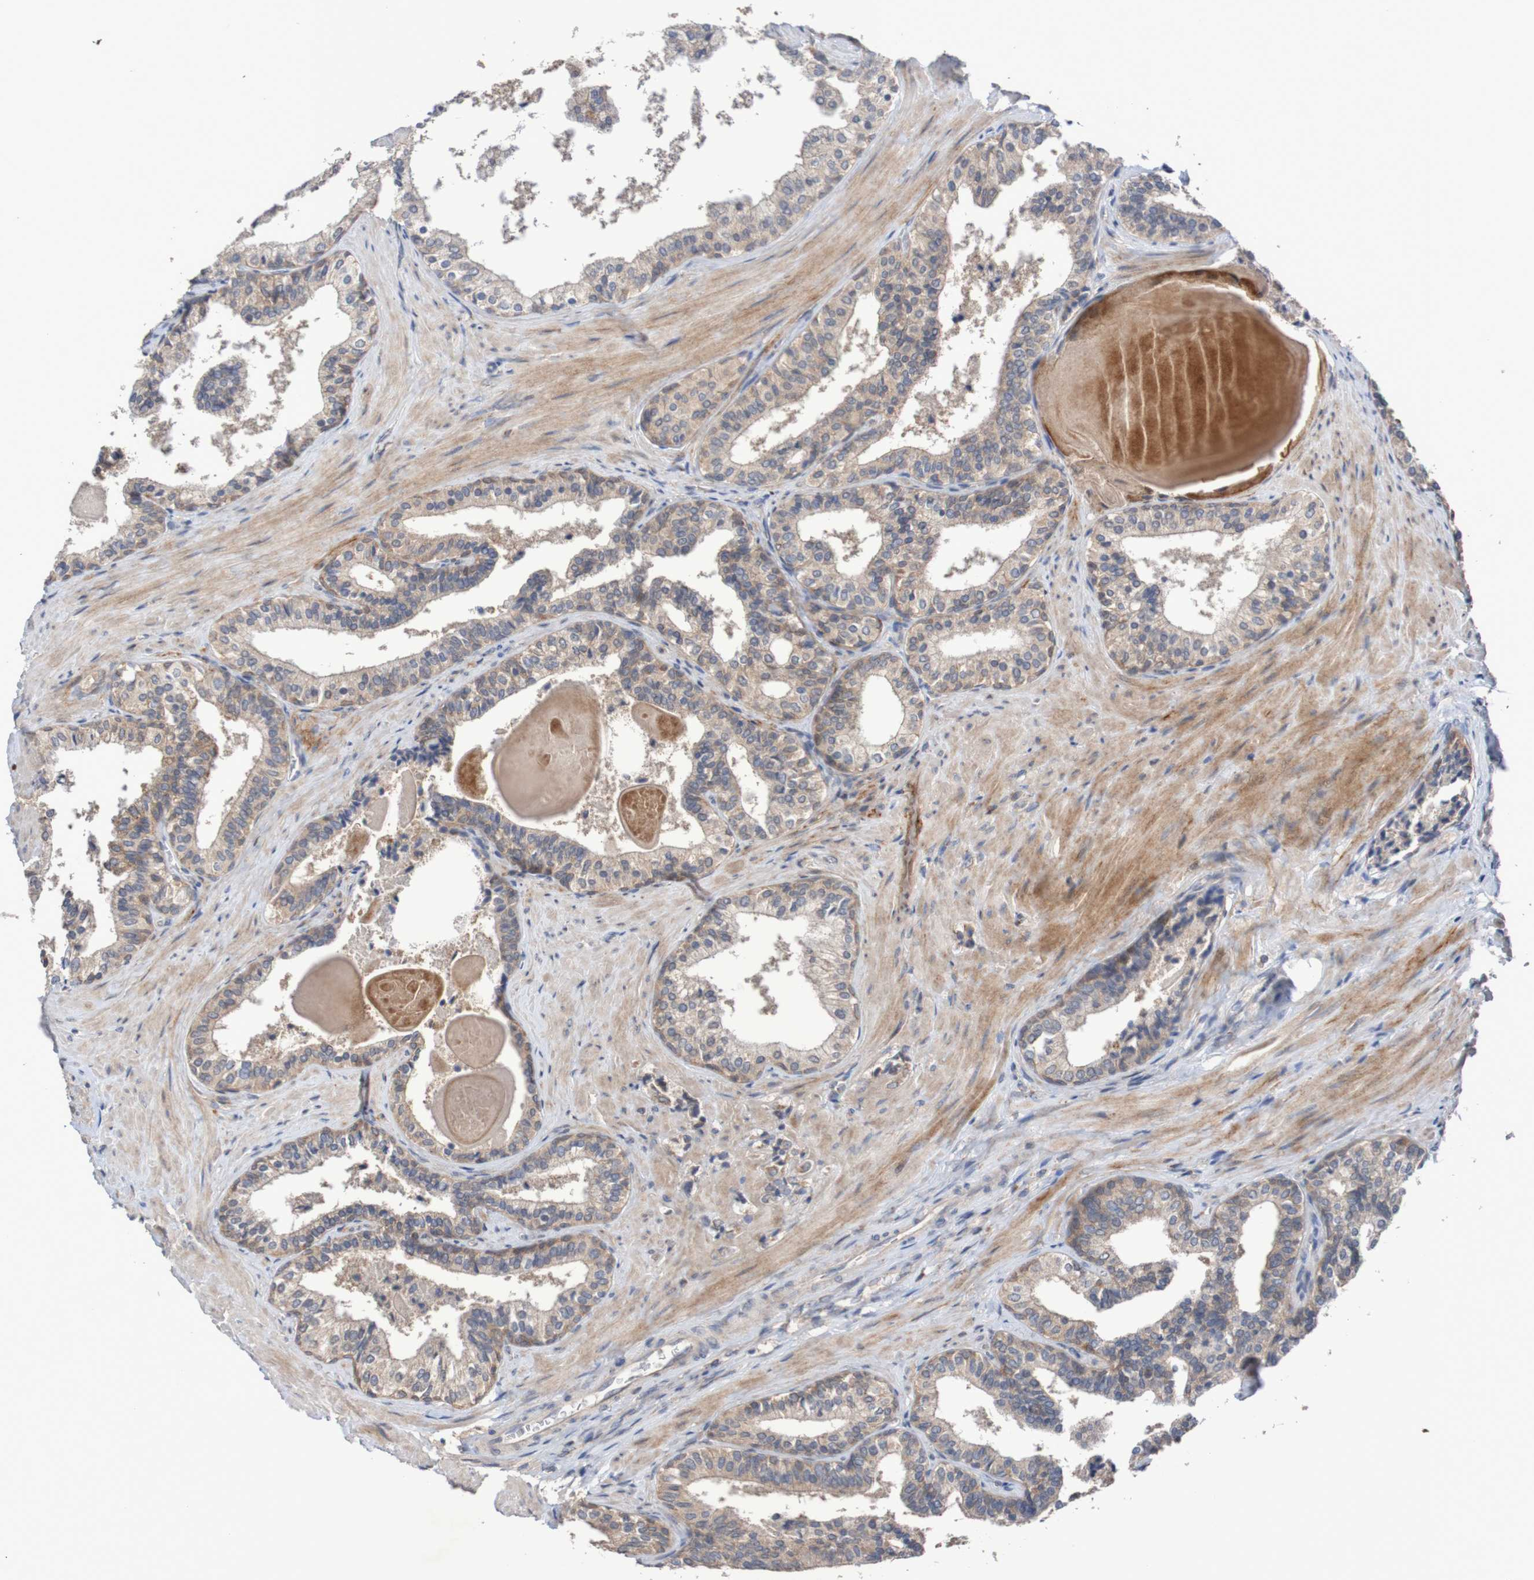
{"staining": {"intensity": "weak", "quantity": ">75%", "location": "cytoplasmic/membranous"}, "tissue": "prostate cancer", "cell_type": "Tumor cells", "image_type": "cancer", "snomed": [{"axis": "morphology", "description": "Adenocarcinoma, Low grade"}, {"axis": "topography", "description": "Prostate"}], "caption": "IHC of prostate low-grade adenocarcinoma demonstrates low levels of weak cytoplasmic/membranous positivity in approximately >75% of tumor cells. (Stains: DAB in brown, nuclei in blue, Microscopy: brightfield microscopy at high magnification).", "gene": "C3orf18", "patient": {"sex": "male", "age": 60}}